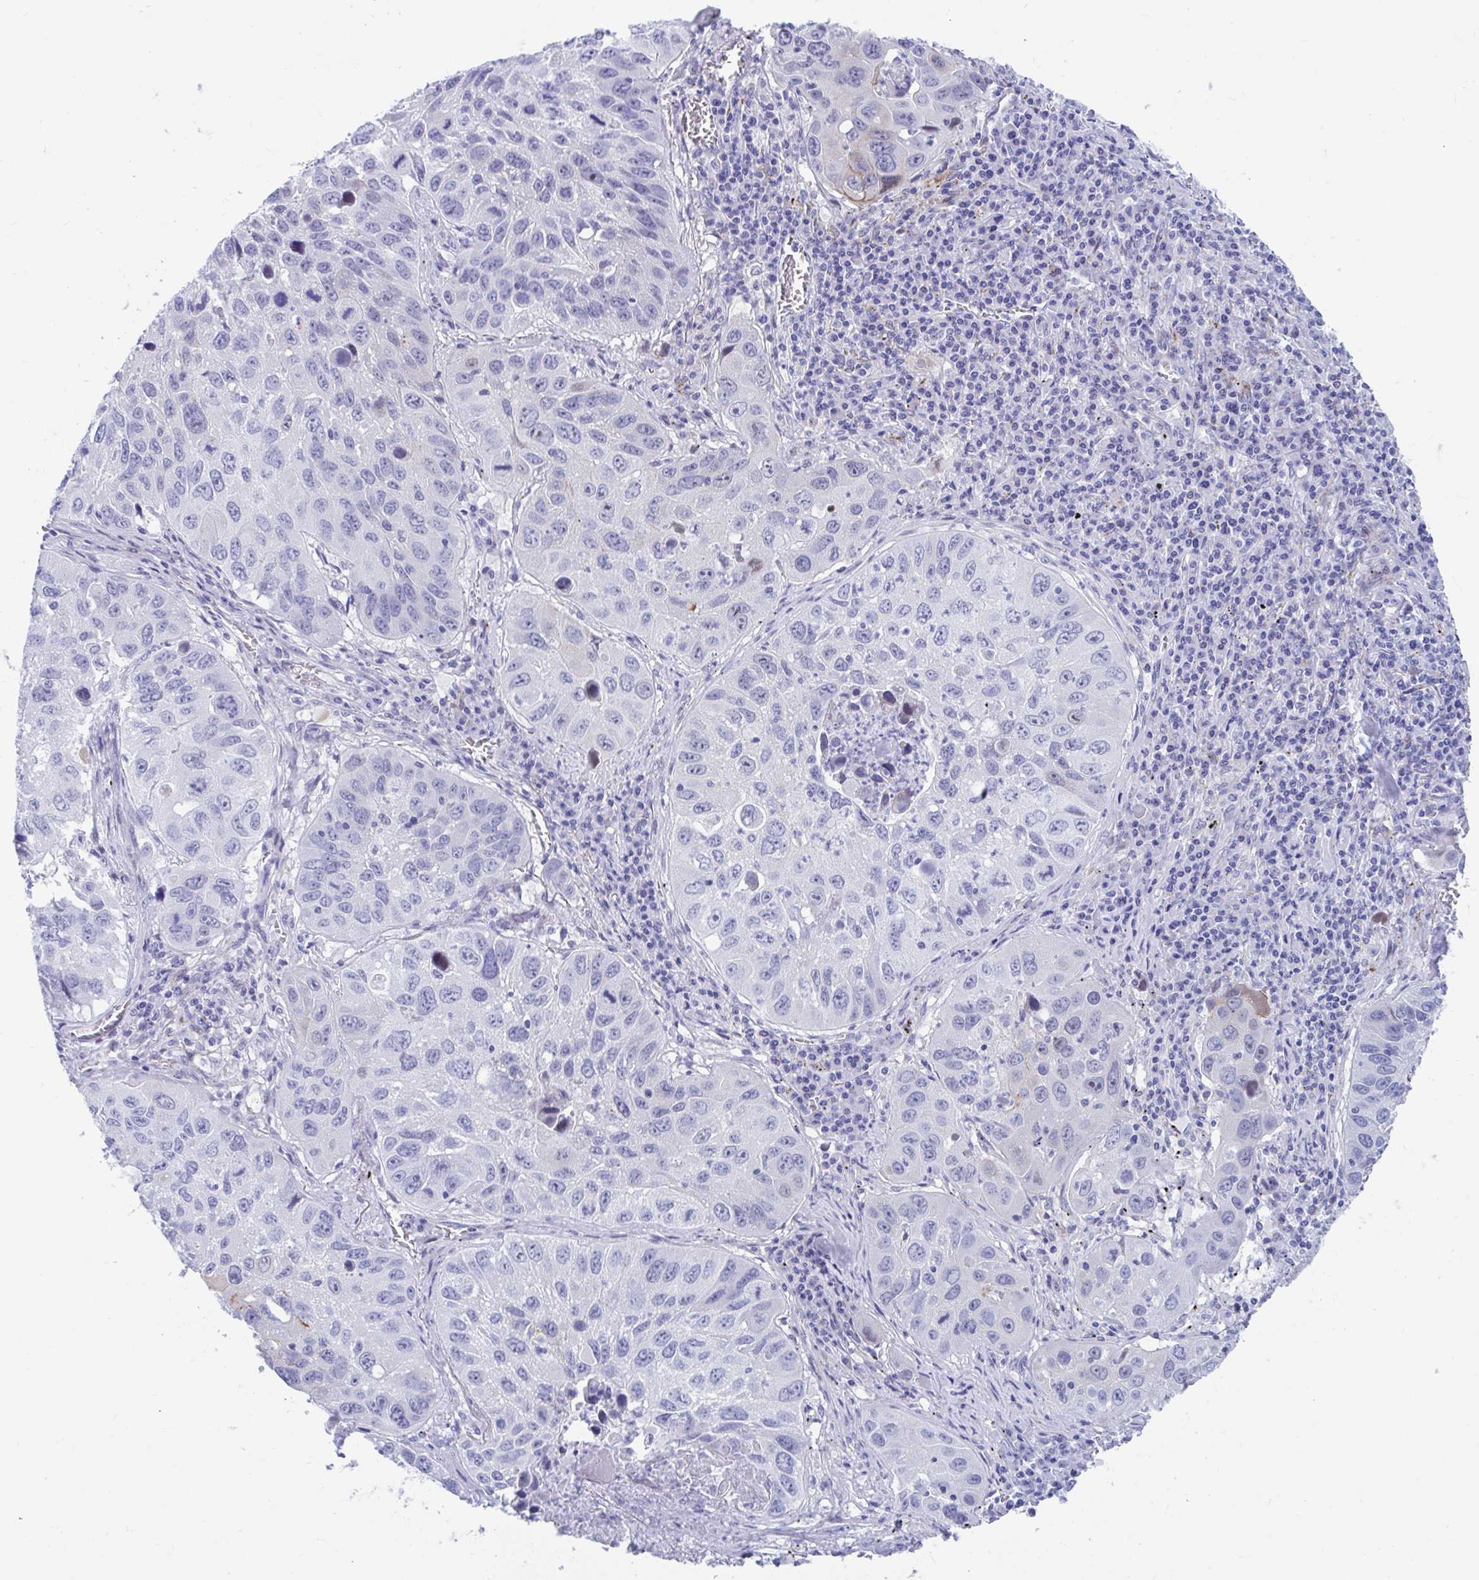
{"staining": {"intensity": "negative", "quantity": "none", "location": "none"}, "tissue": "lung cancer", "cell_type": "Tumor cells", "image_type": "cancer", "snomed": [{"axis": "morphology", "description": "Squamous cell carcinoma, NOS"}, {"axis": "topography", "description": "Lung"}], "caption": "DAB (3,3'-diaminobenzidine) immunohistochemical staining of human lung cancer (squamous cell carcinoma) shows no significant positivity in tumor cells.", "gene": "TTC30B", "patient": {"sex": "female", "age": 61}}